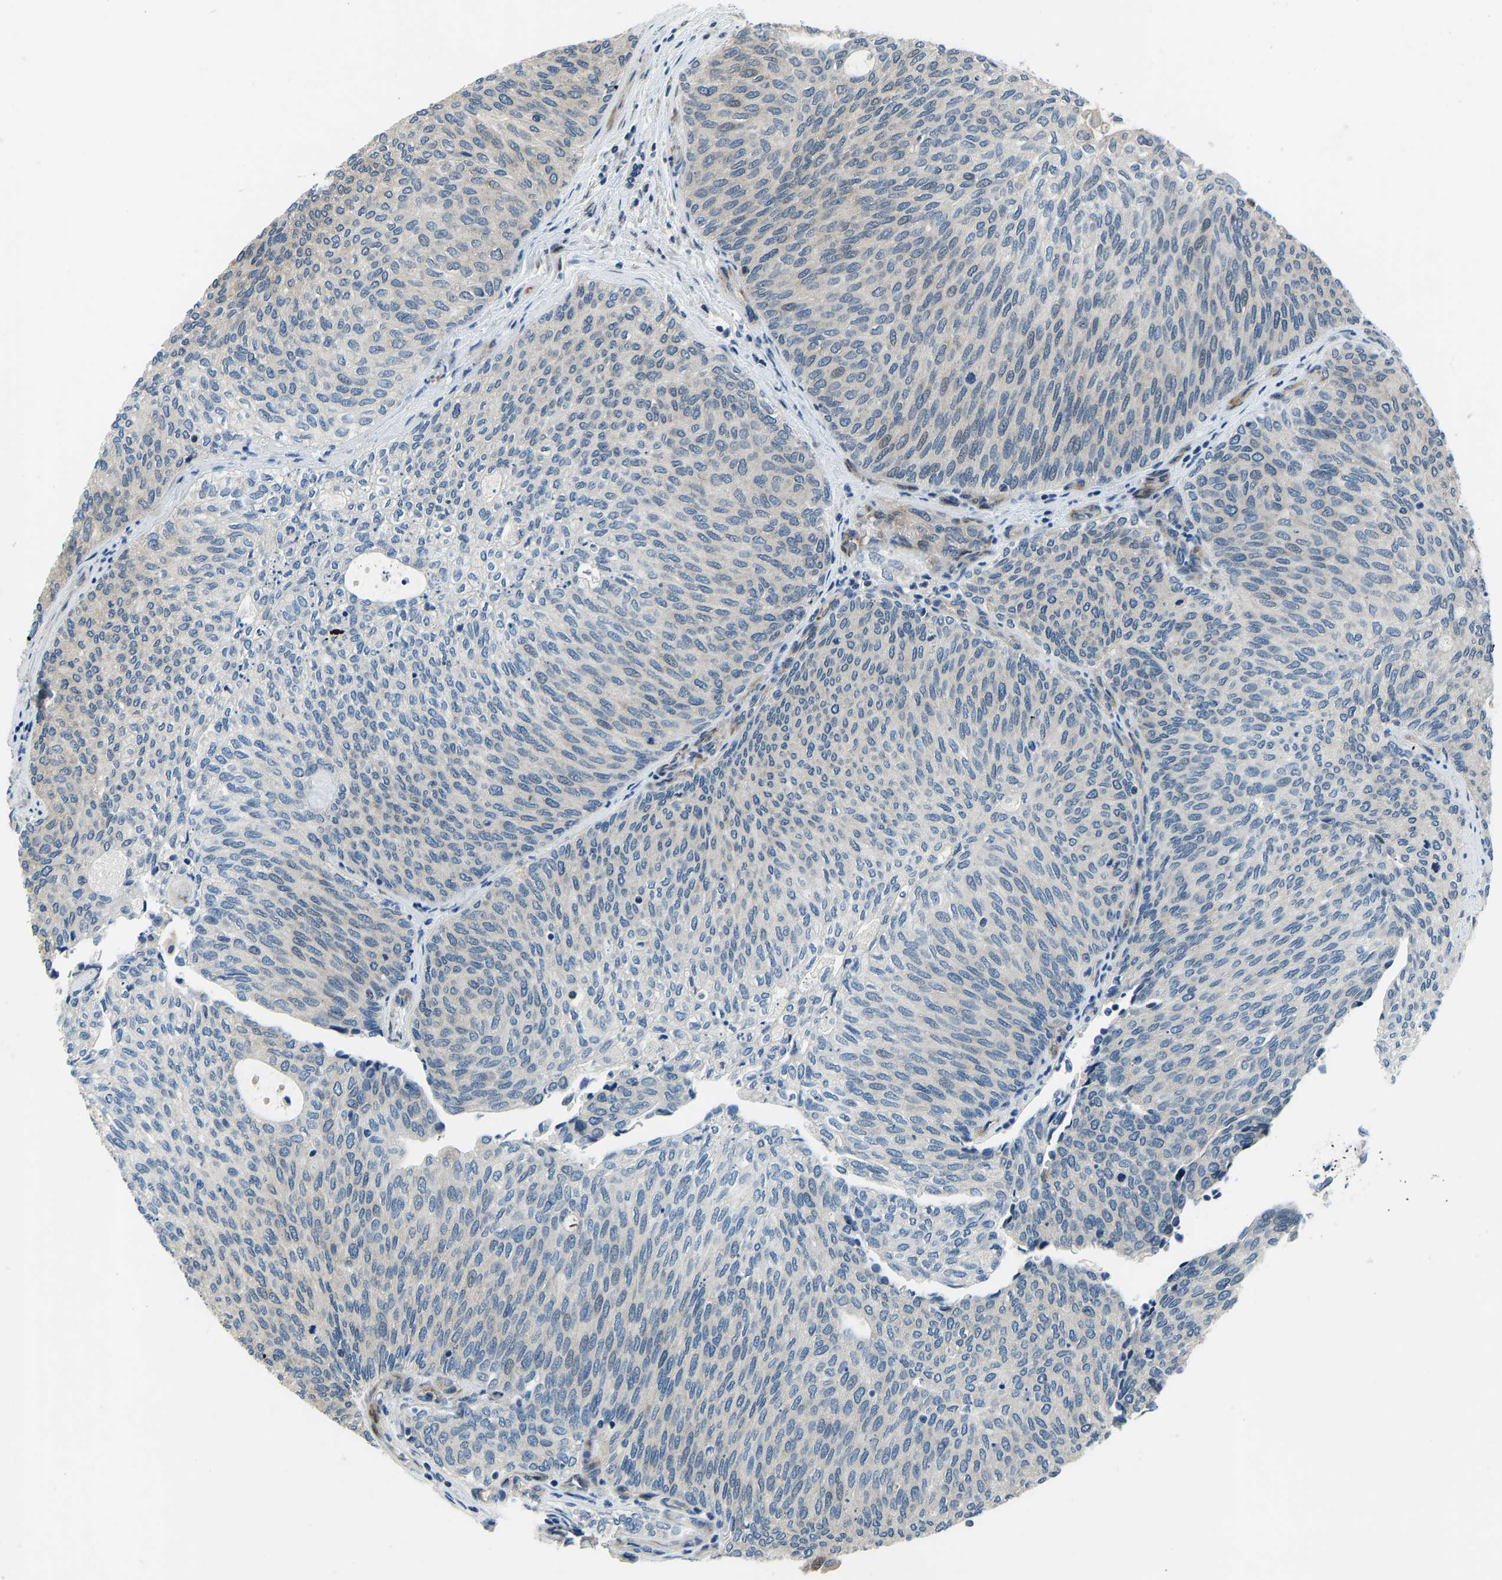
{"staining": {"intensity": "negative", "quantity": "none", "location": "none"}, "tissue": "urothelial cancer", "cell_type": "Tumor cells", "image_type": "cancer", "snomed": [{"axis": "morphology", "description": "Urothelial carcinoma, Low grade"}, {"axis": "topography", "description": "Urinary bladder"}], "caption": "Photomicrograph shows no significant protein staining in tumor cells of low-grade urothelial carcinoma.", "gene": "RLIM", "patient": {"sex": "female", "age": 79}}